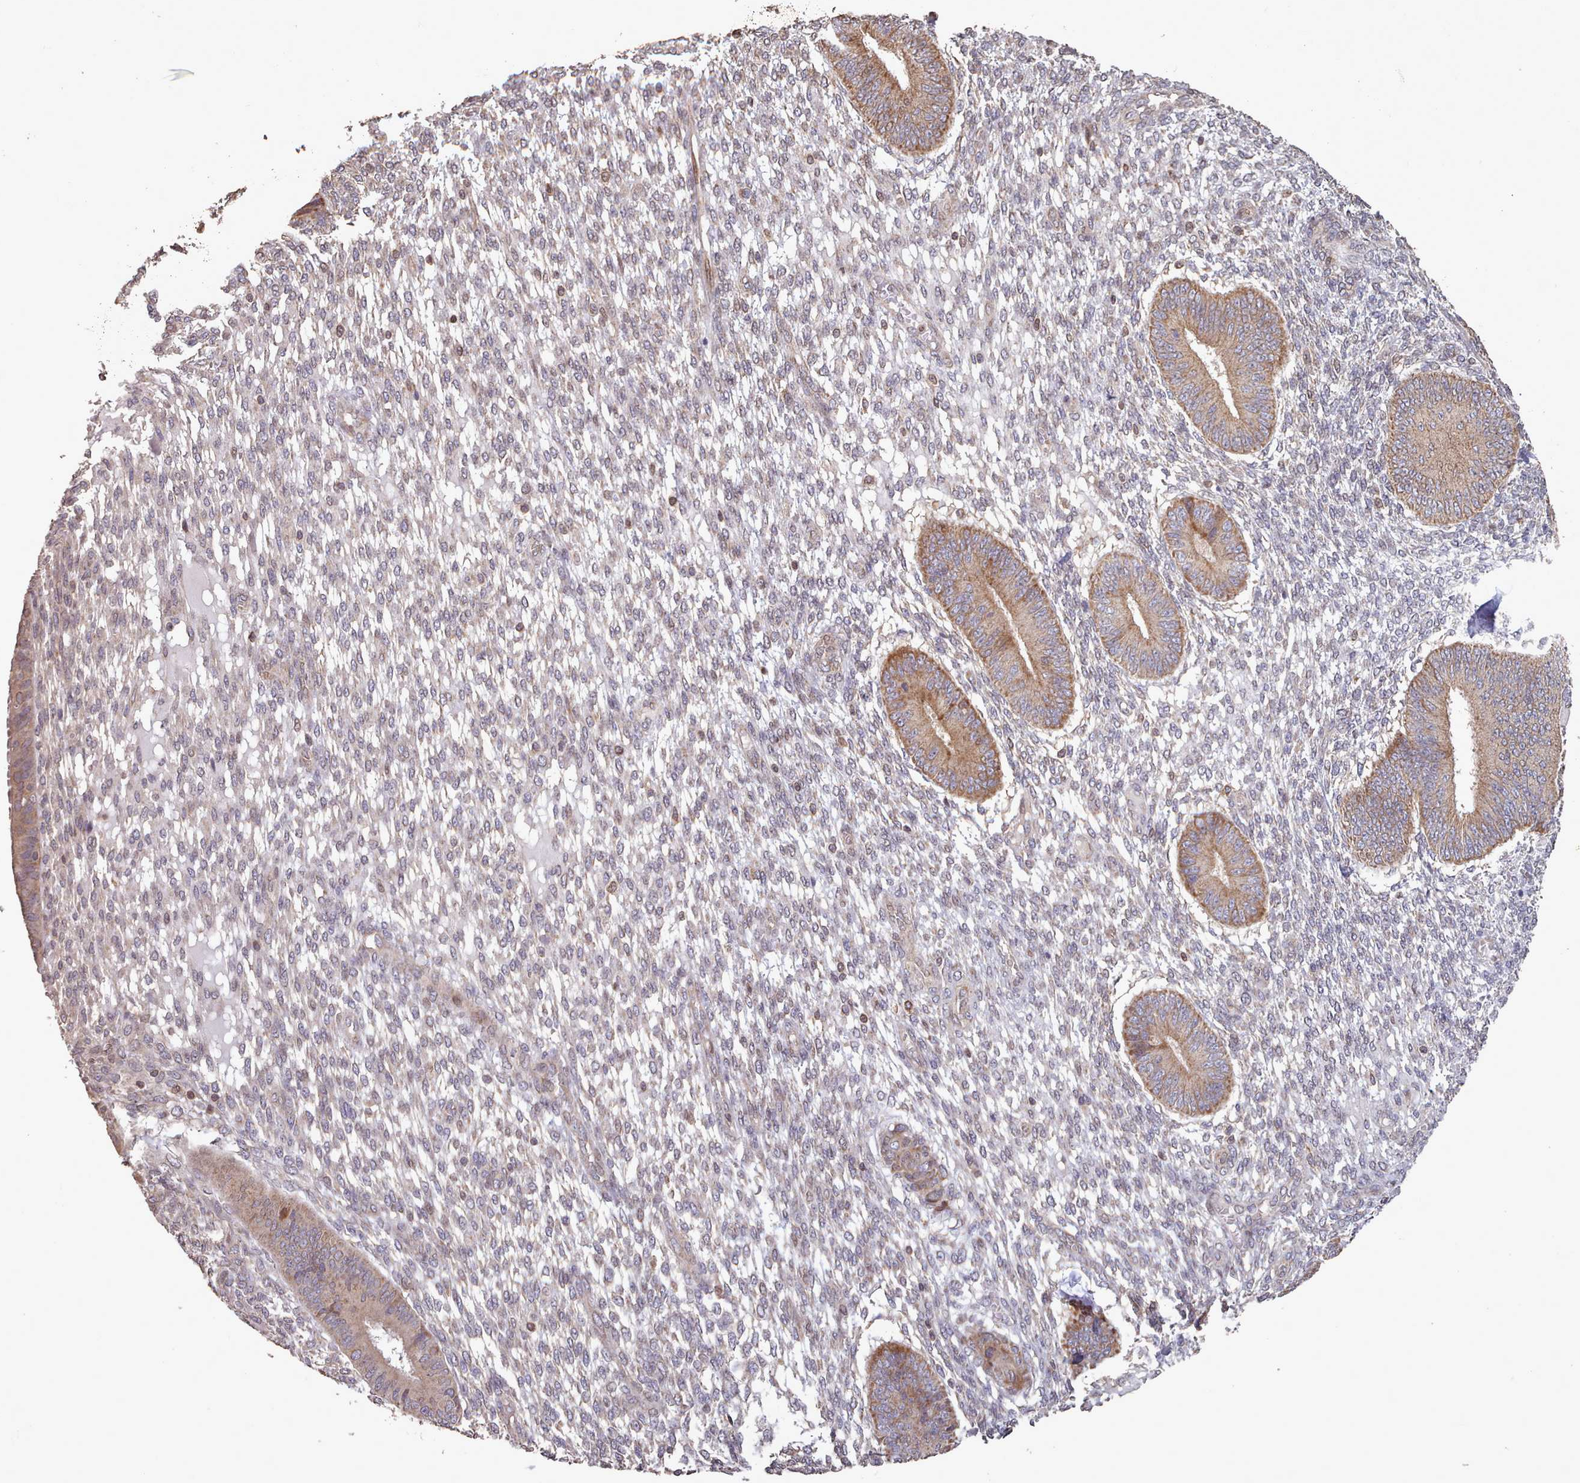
{"staining": {"intensity": "negative", "quantity": "none", "location": "none"}, "tissue": "endometrium", "cell_type": "Cells in endometrial stroma", "image_type": "normal", "snomed": [{"axis": "morphology", "description": "Normal tissue, NOS"}, {"axis": "topography", "description": "Endometrium"}], "caption": "Endometrium was stained to show a protein in brown. There is no significant positivity in cells in endometrial stroma. (Brightfield microscopy of DAB immunohistochemistry (IHC) at high magnification).", "gene": "TOR1AIP1", "patient": {"sex": "female", "age": 49}}